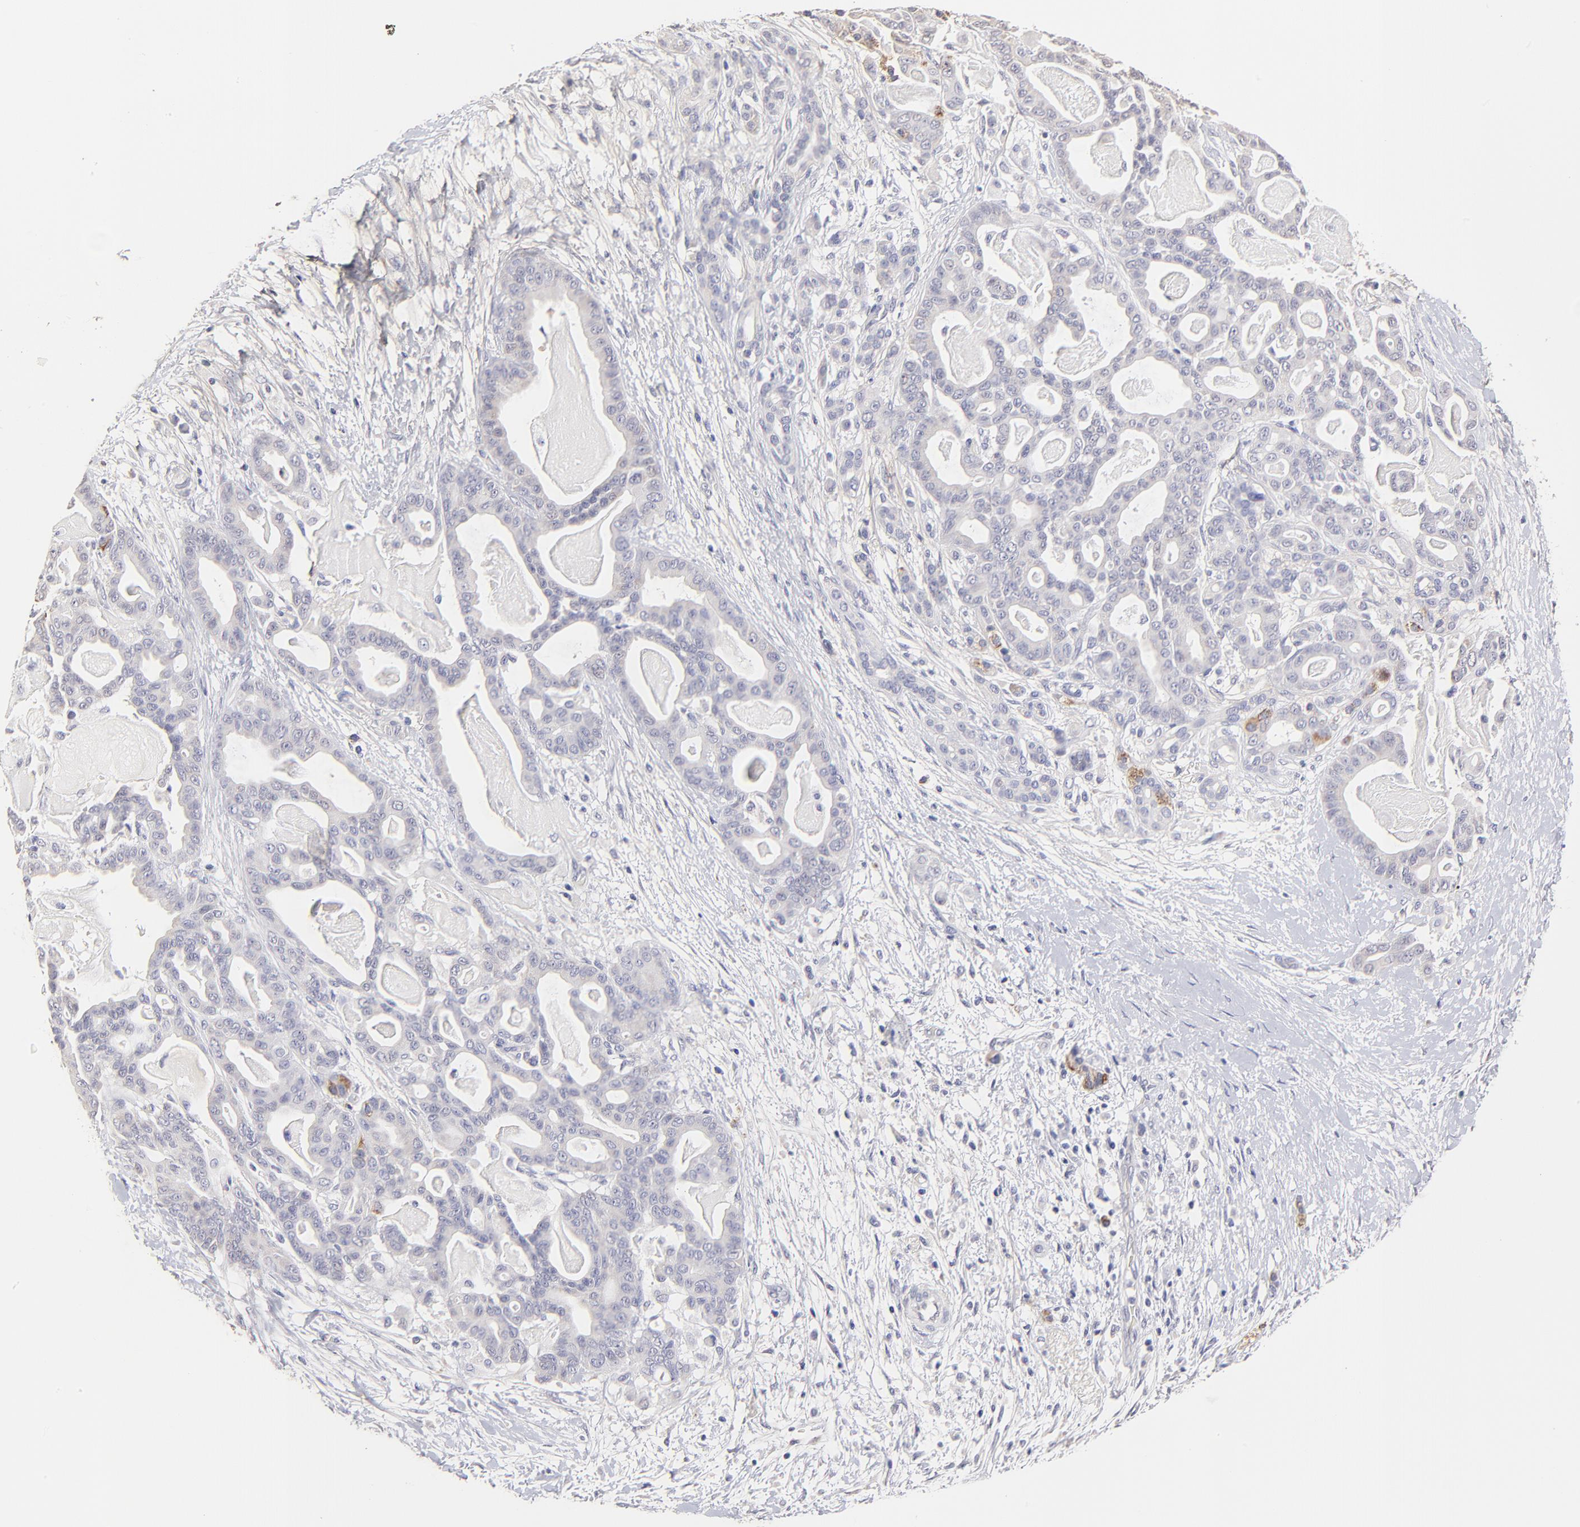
{"staining": {"intensity": "negative", "quantity": "none", "location": "none"}, "tissue": "pancreatic cancer", "cell_type": "Tumor cells", "image_type": "cancer", "snomed": [{"axis": "morphology", "description": "Adenocarcinoma, NOS"}, {"axis": "topography", "description": "Pancreas"}], "caption": "IHC image of human pancreatic cancer stained for a protein (brown), which reveals no expression in tumor cells.", "gene": "BTG2", "patient": {"sex": "male", "age": 63}}